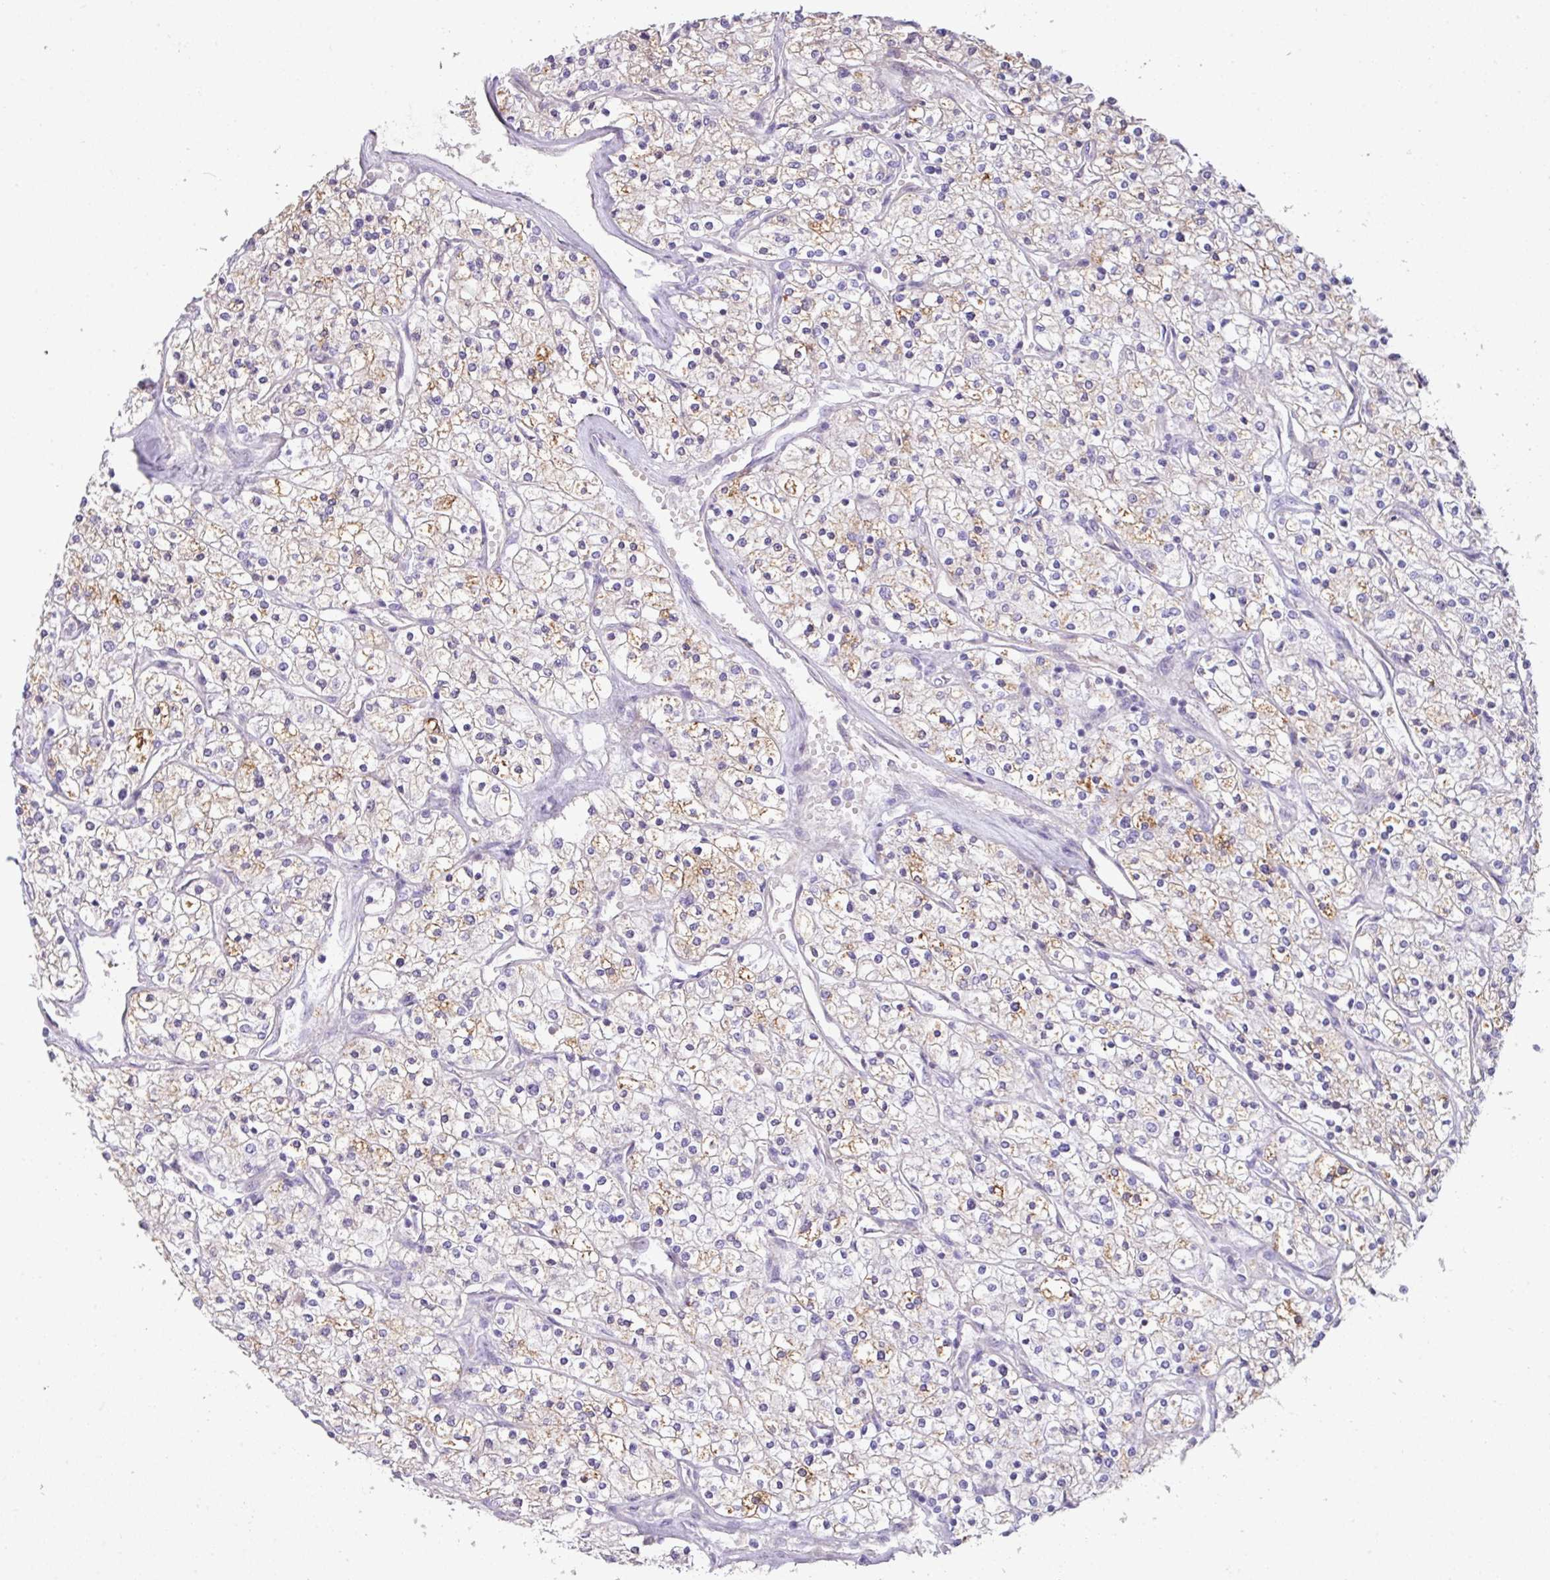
{"staining": {"intensity": "weak", "quantity": "25%-75%", "location": "cytoplasmic/membranous"}, "tissue": "renal cancer", "cell_type": "Tumor cells", "image_type": "cancer", "snomed": [{"axis": "morphology", "description": "Adenocarcinoma, NOS"}, {"axis": "topography", "description": "Kidney"}], "caption": "DAB immunohistochemical staining of renal cancer exhibits weak cytoplasmic/membranous protein positivity in approximately 25%-75% of tumor cells. The protein of interest is stained brown, and the nuclei are stained in blue (DAB IHC with brightfield microscopy, high magnification).", "gene": "OR6C6", "patient": {"sex": "male", "age": 80}}